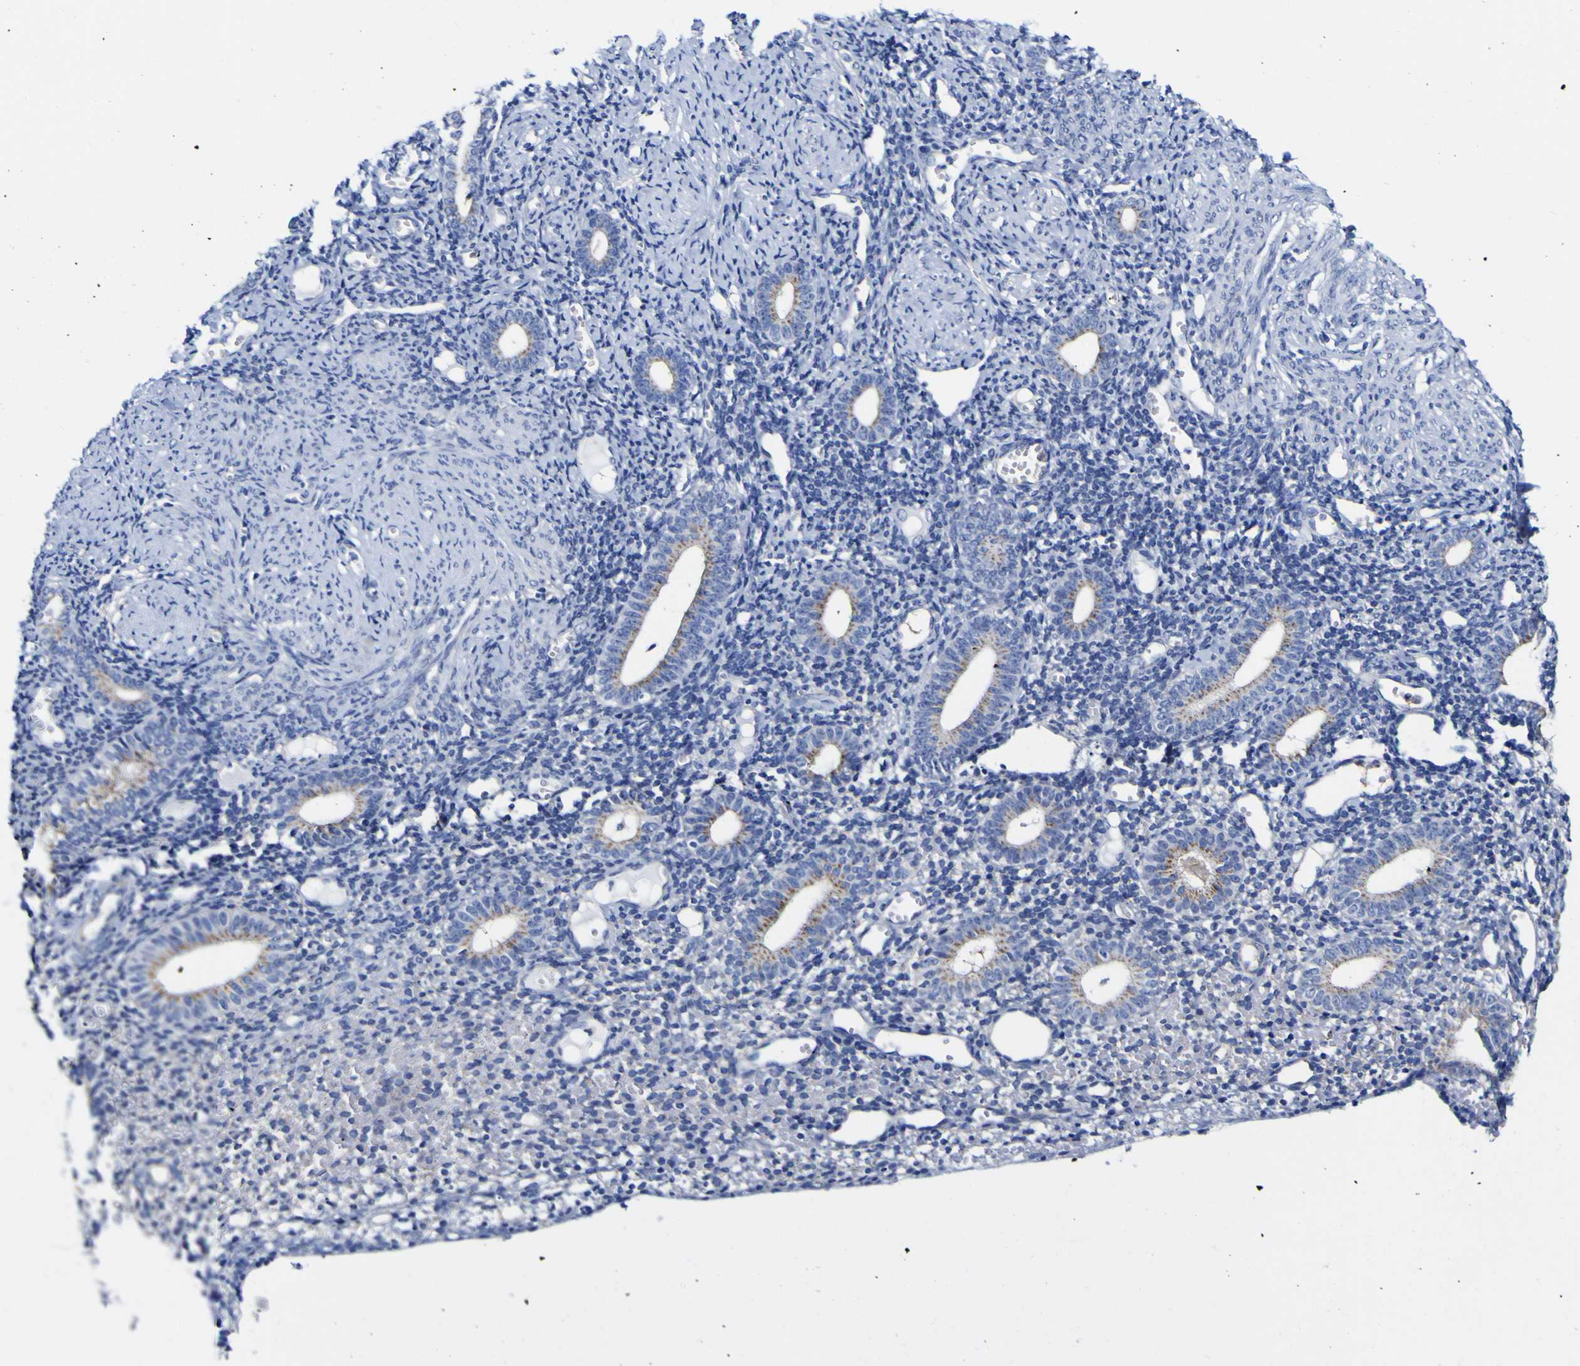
{"staining": {"intensity": "negative", "quantity": "none", "location": "none"}, "tissue": "endometrium", "cell_type": "Cells in endometrial stroma", "image_type": "normal", "snomed": [{"axis": "morphology", "description": "Normal tissue, NOS"}, {"axis": "topography", "description": "Endometrium"}], "caption": "DAB (3,3'-diaminobenzidine) immunohistochemical staining of normal endometrium exhibits no significant positivity in cells in endometrial stroma.", "gene": "GOLM1", "patient": {"sex": "female", "age": 50}}